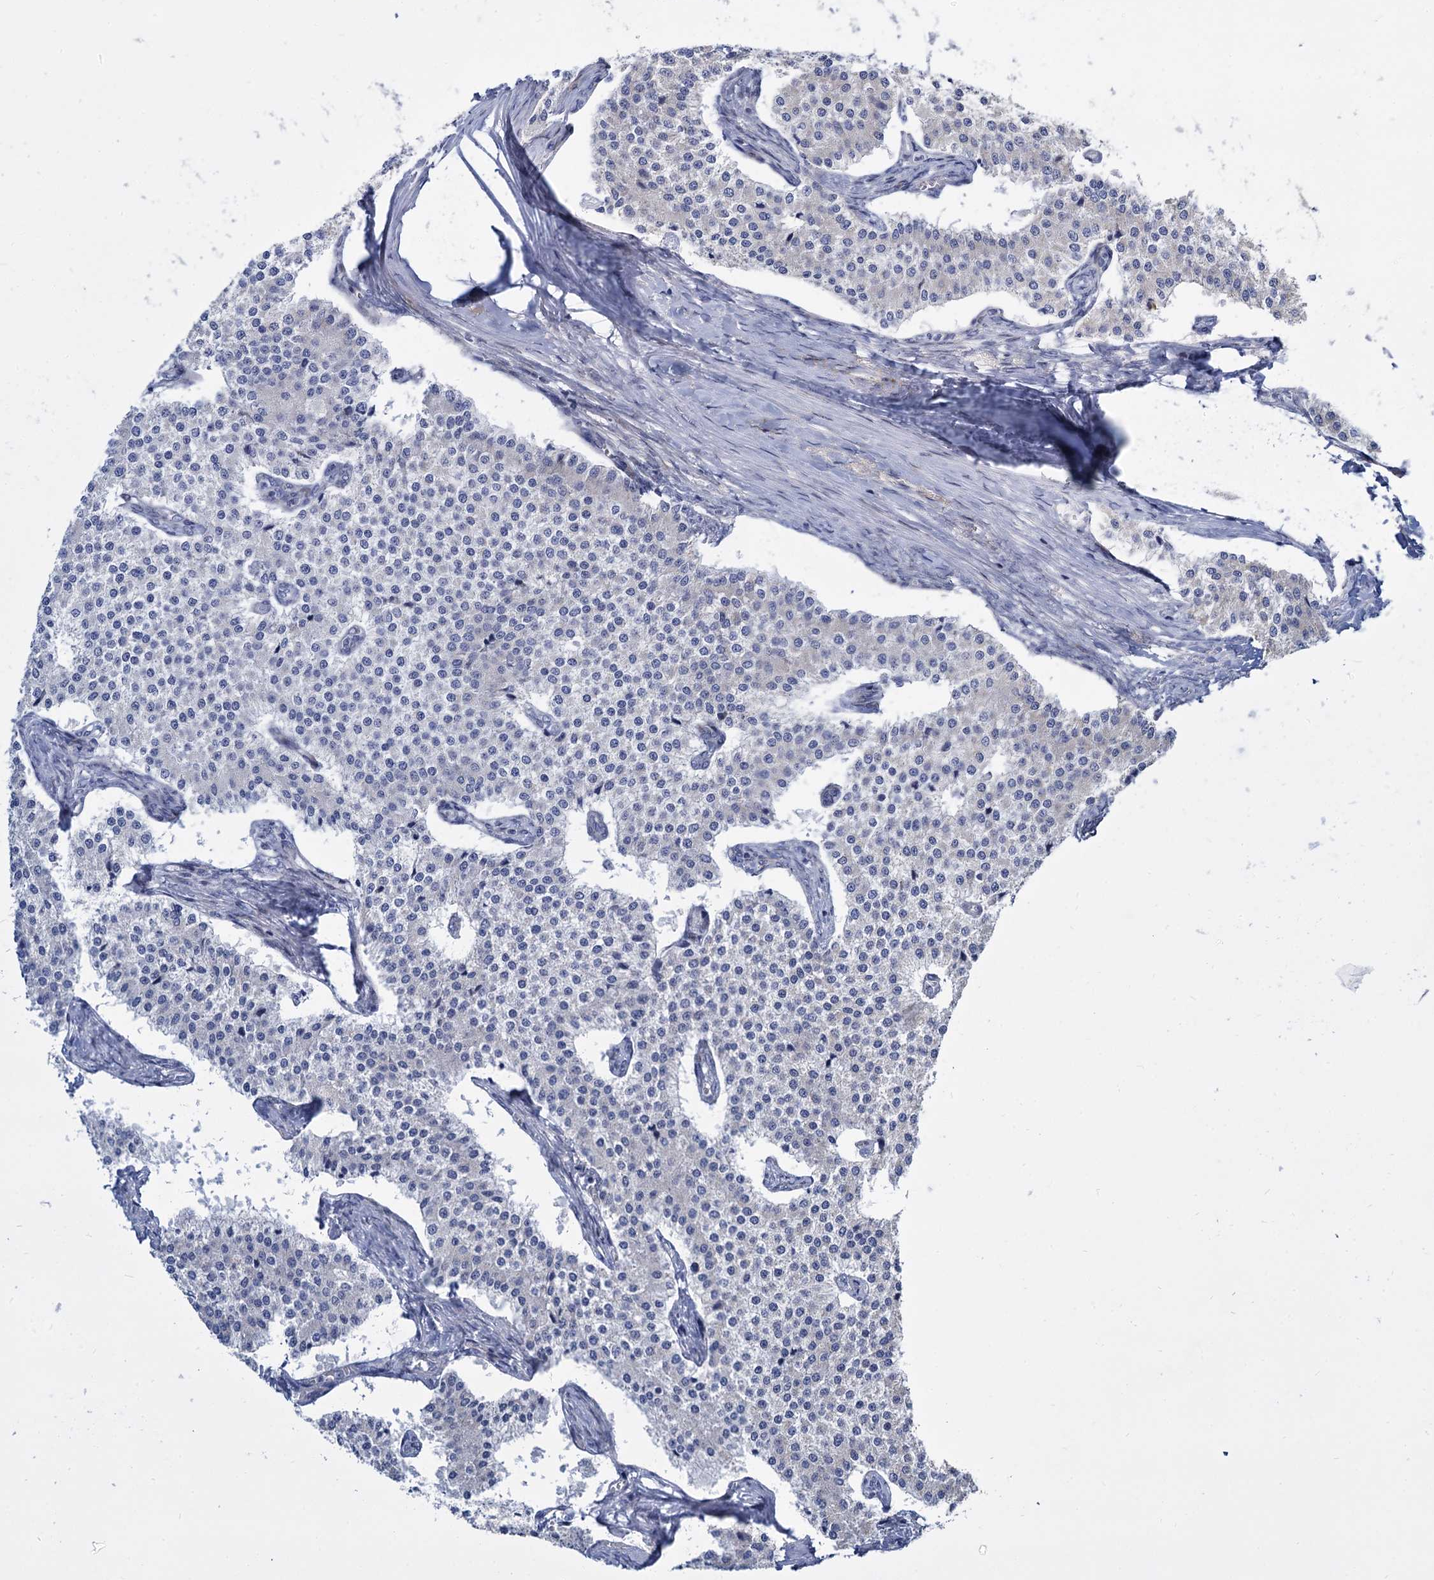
{"staining": {"intensity": "negative", "quantity": "none", "location": "none"}, "tissue": "carcinoid", "cell_type": "Tumor cells", "image_type": "cancer", "snomed": [{"axis": "morphology", "description": "Carcinoid, malignant, NOS"}, {"axis": "topography", "description": "Colon"}], "caption": "The immunohistochemistry image has no significant staining in tumor cells of carcinoid tissue.", "gene": "TRIM77", "patient": {"sex": "female", "age": 52}}